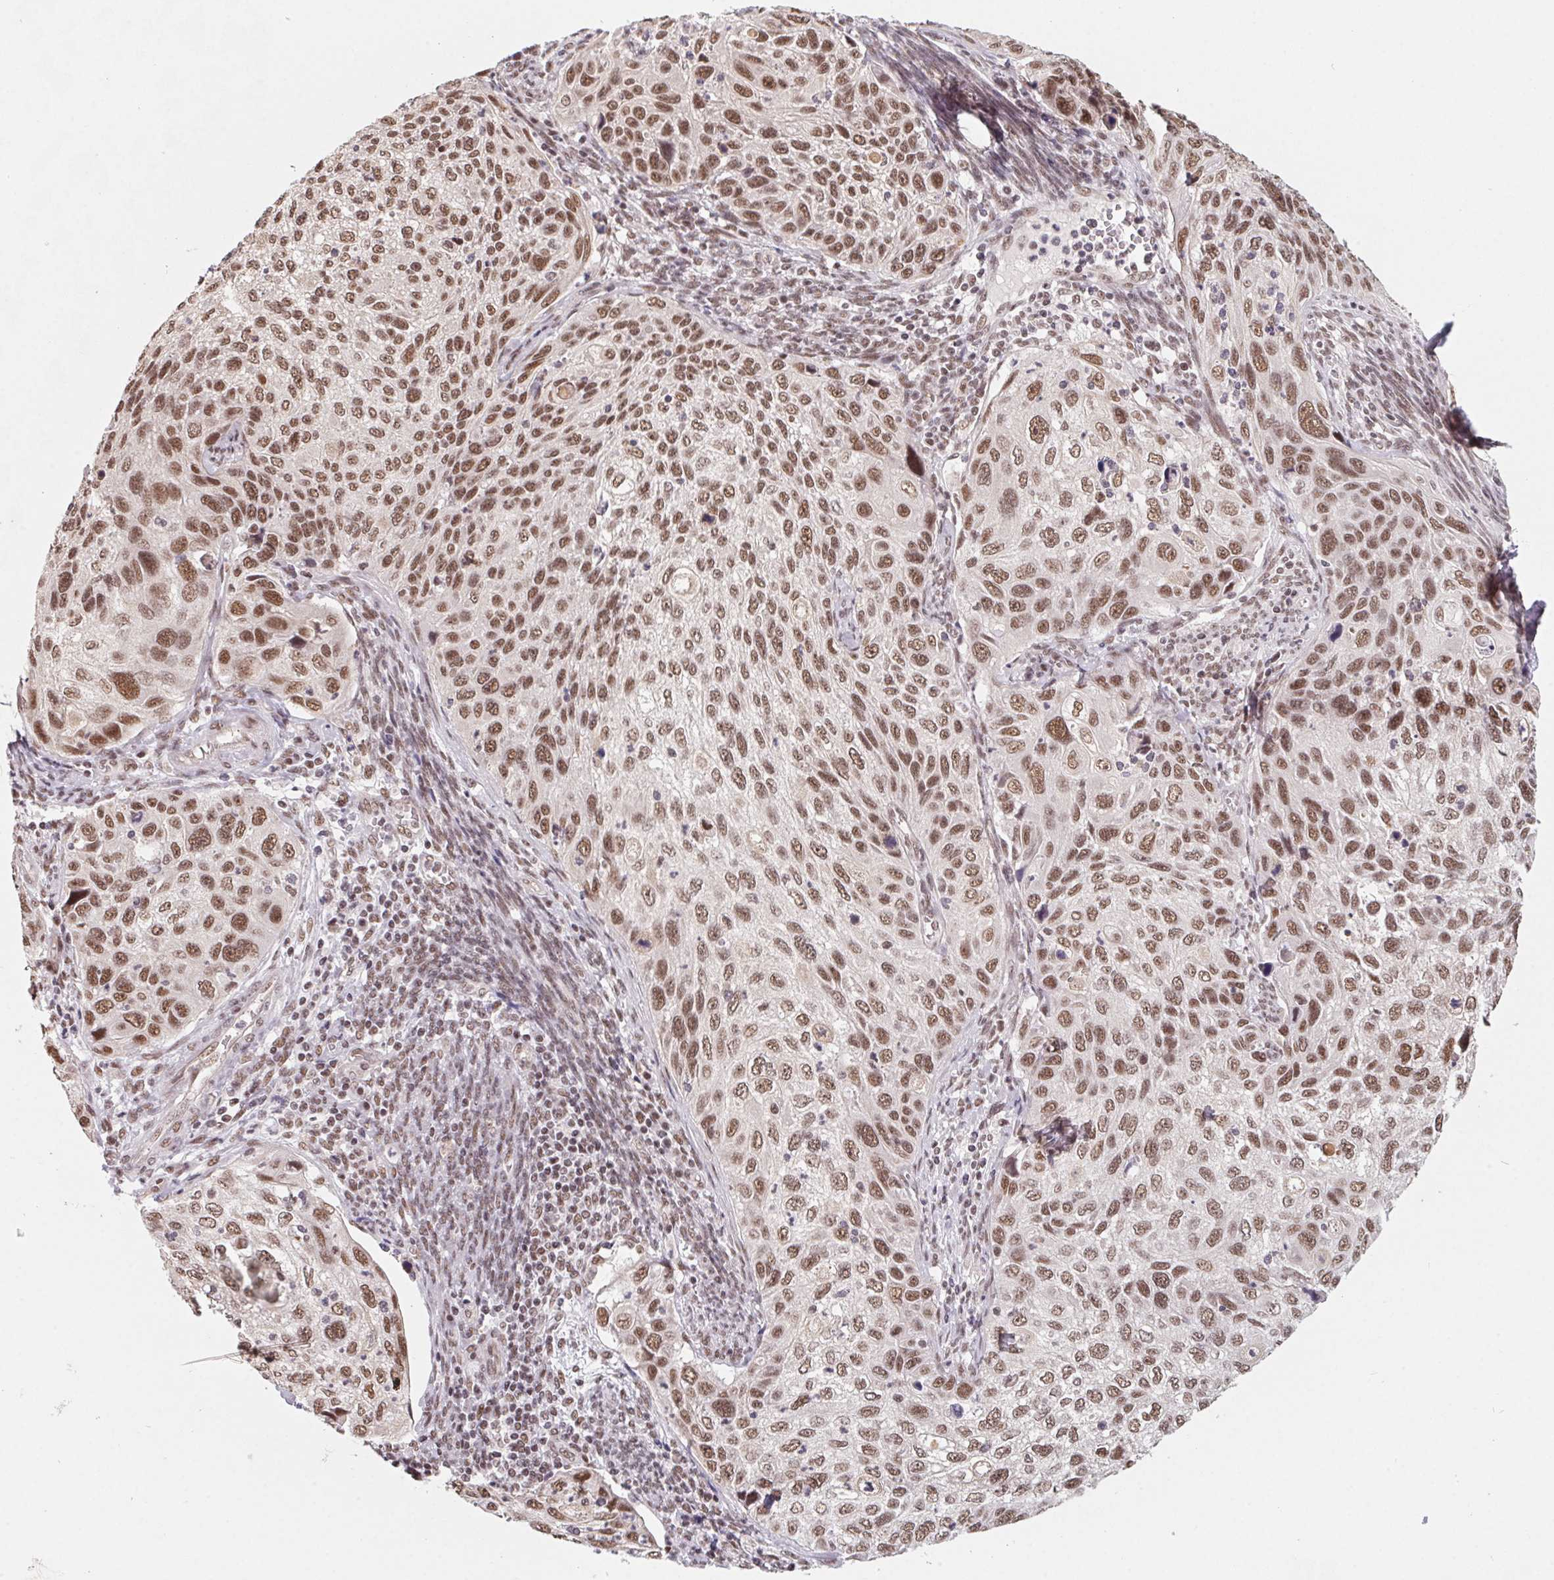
{"staining": {"intensity": "moderate", "quantity": ">75%", "location": "nuclear"}, "tissue": "cervical cancer", "cell_type": "Tumor cells", "image_type": "cancer", "snomed": [{"axis": "morphology", "description": "Squamous cell carcinoma, NOS"}, {"axis": "topography", "description": "Cervix"}], "caption": "DAB (3,3'-diaminobenzidine) immunohistochemical staining of human squamous cell carcinoma (cervical) exhibits moderate nuclear protein positivity in approximately >75% of tumor cells.", "gene": "TCERG1", "patient": {"sex": "female", "age": 70}}